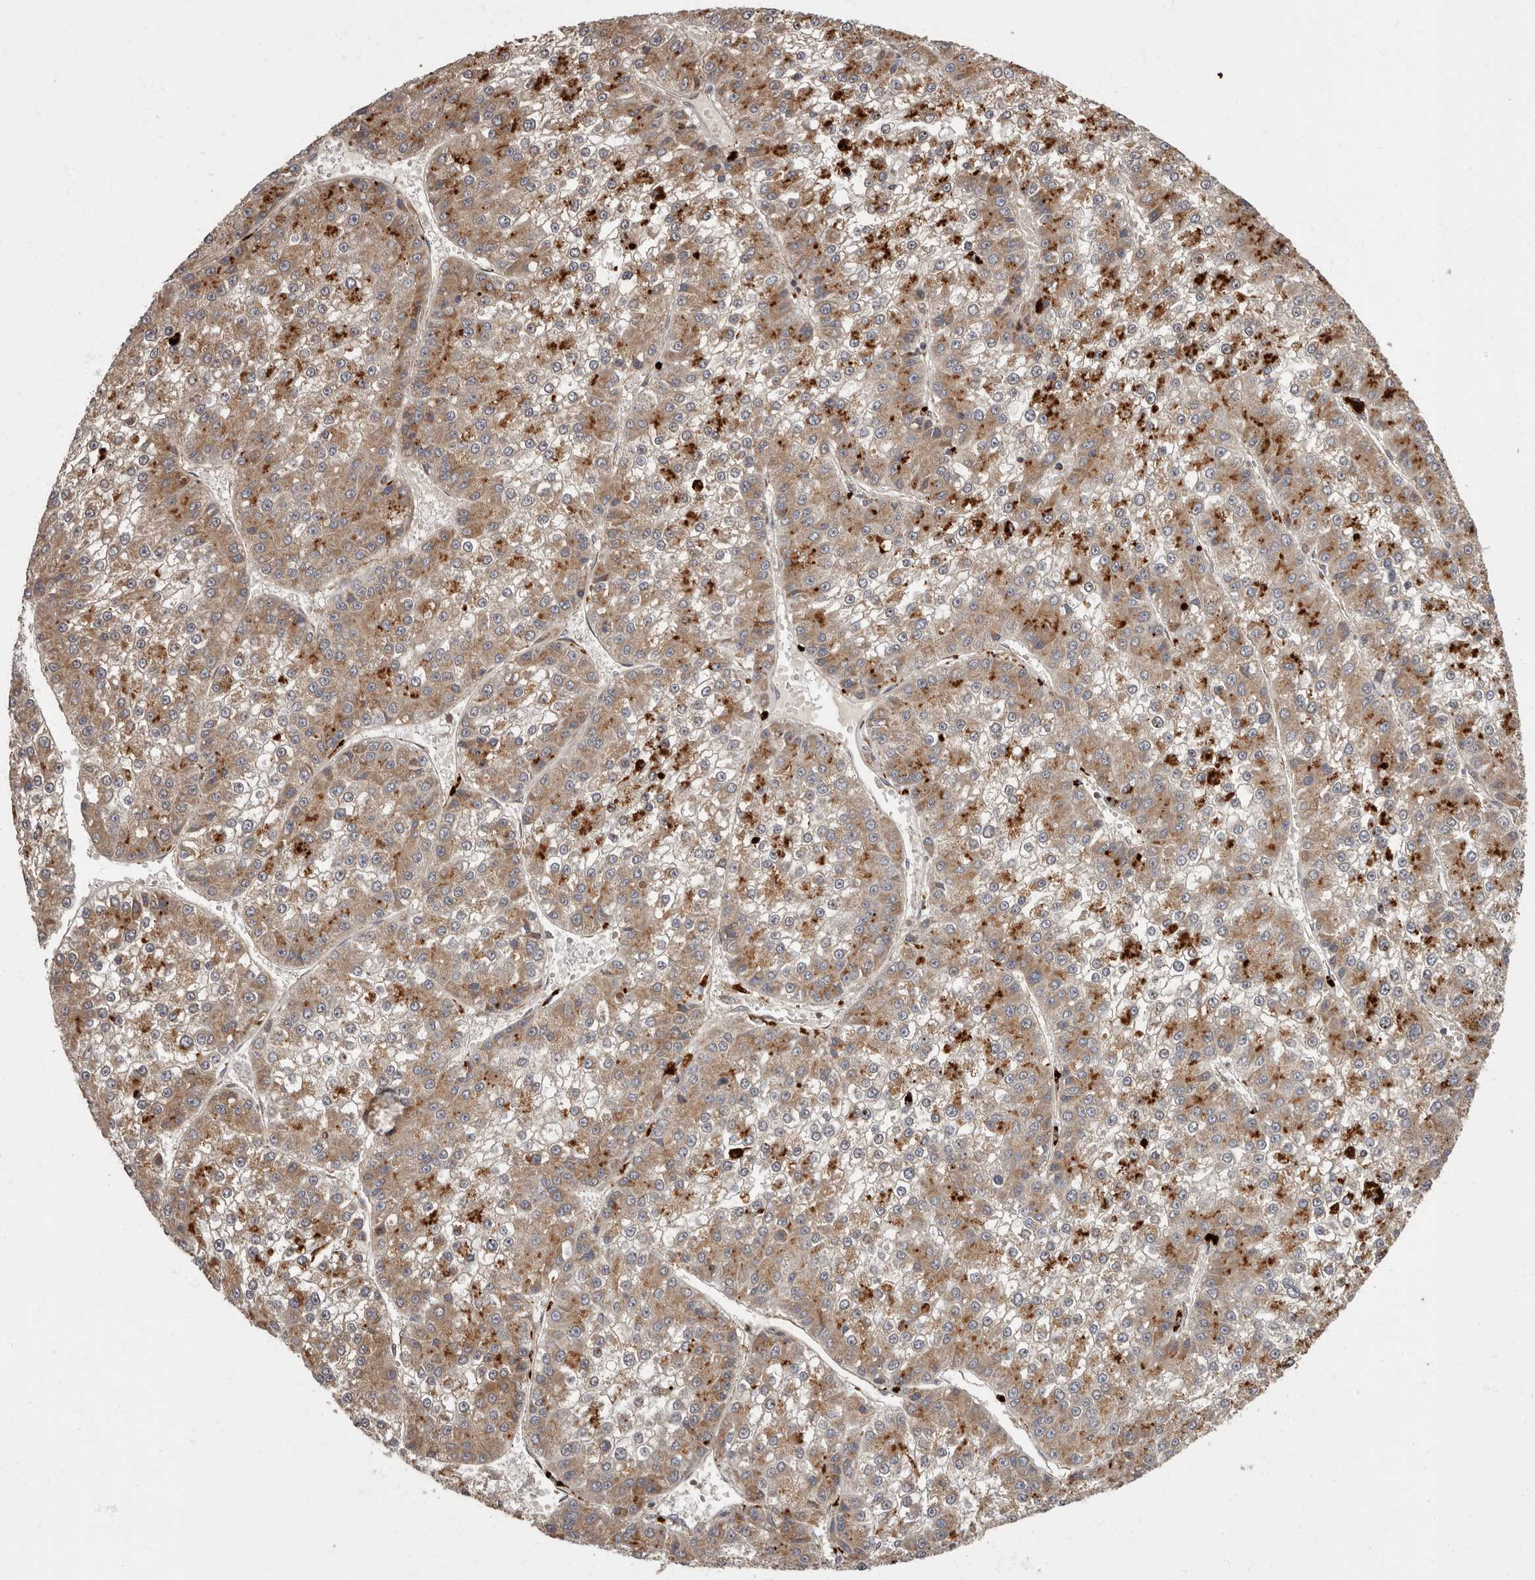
{"staining": {"intensity": "moderate", "quantity": ">75%", "location": "cytoplasmic/membranous"}, "tissue": "liver cancer", "cell_type": "Tumor cells", "image_type": "cancer", "snomed": [{"axis": "morphology", "description": "Carcinoma, Hepatocellular, NOS"}, {"axis": "topography", "description": "Liver"}], "caption": "Protein staining reveals moderate cytoplasmic/membranous positivity in approximately >75% of tumor cells in liver cancer (hepatocellular carcinoma).", "gene": "ADCY2", "patient": {"sex": "female", "age": 73}}